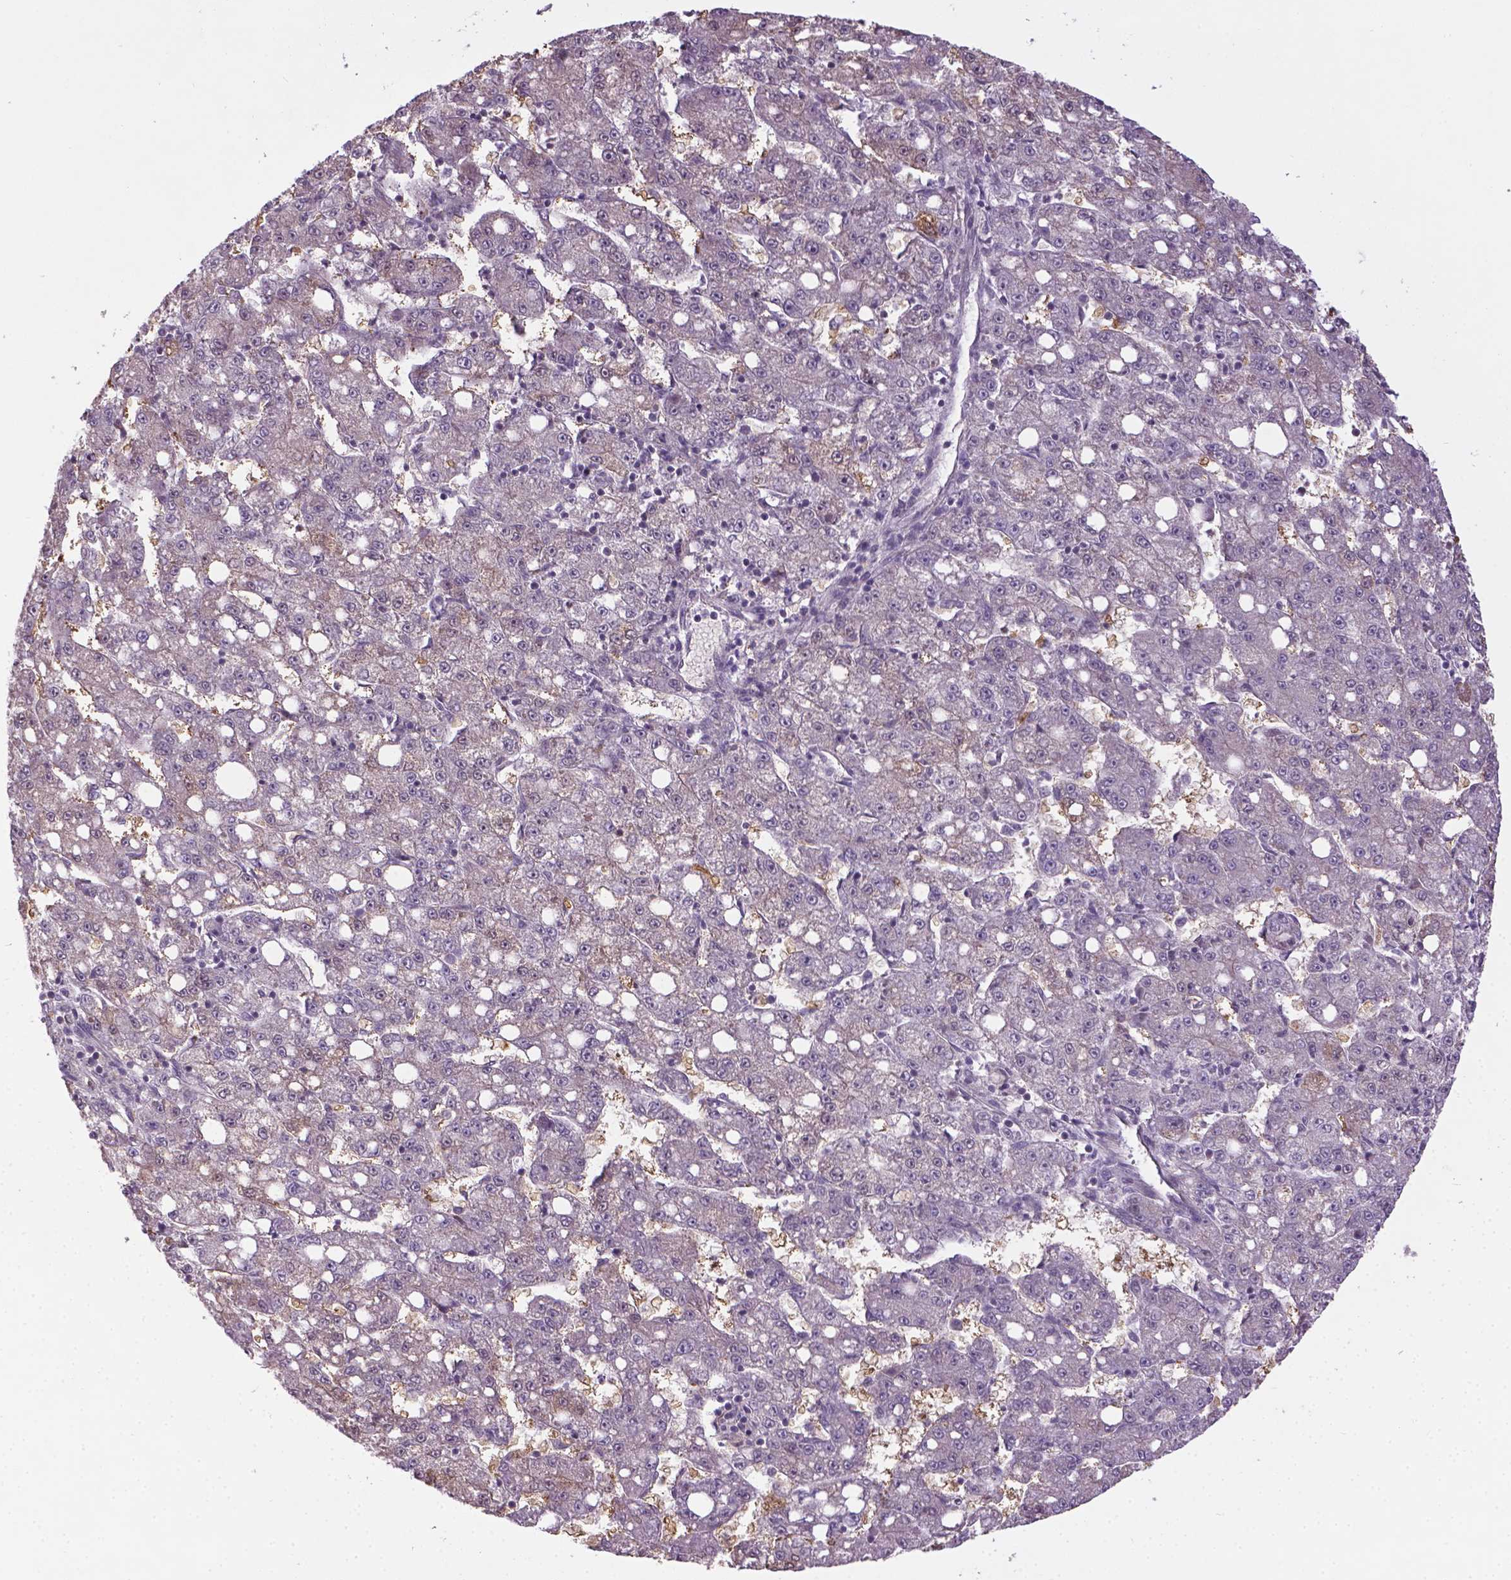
{"staining": {"intensity": "weak", "quantity": "<25%", "location": "cytoplasmic/membranous"}, "tissue": "liver cancer", "cell_type": "Tumor cells", "image_type": "cancer", "snomed": [{"axis": "morphology", "description": "Carcinoma, Hepatocellular, NOS"}, {"axis": "topography", "description": "Liver"}], "caption": "Tumor cells show no significant protein staining in liver cancer (hepatocellular carcinoma).", "gene": "ANKRD54", "patient": {"sex": "female", "age": 65}}